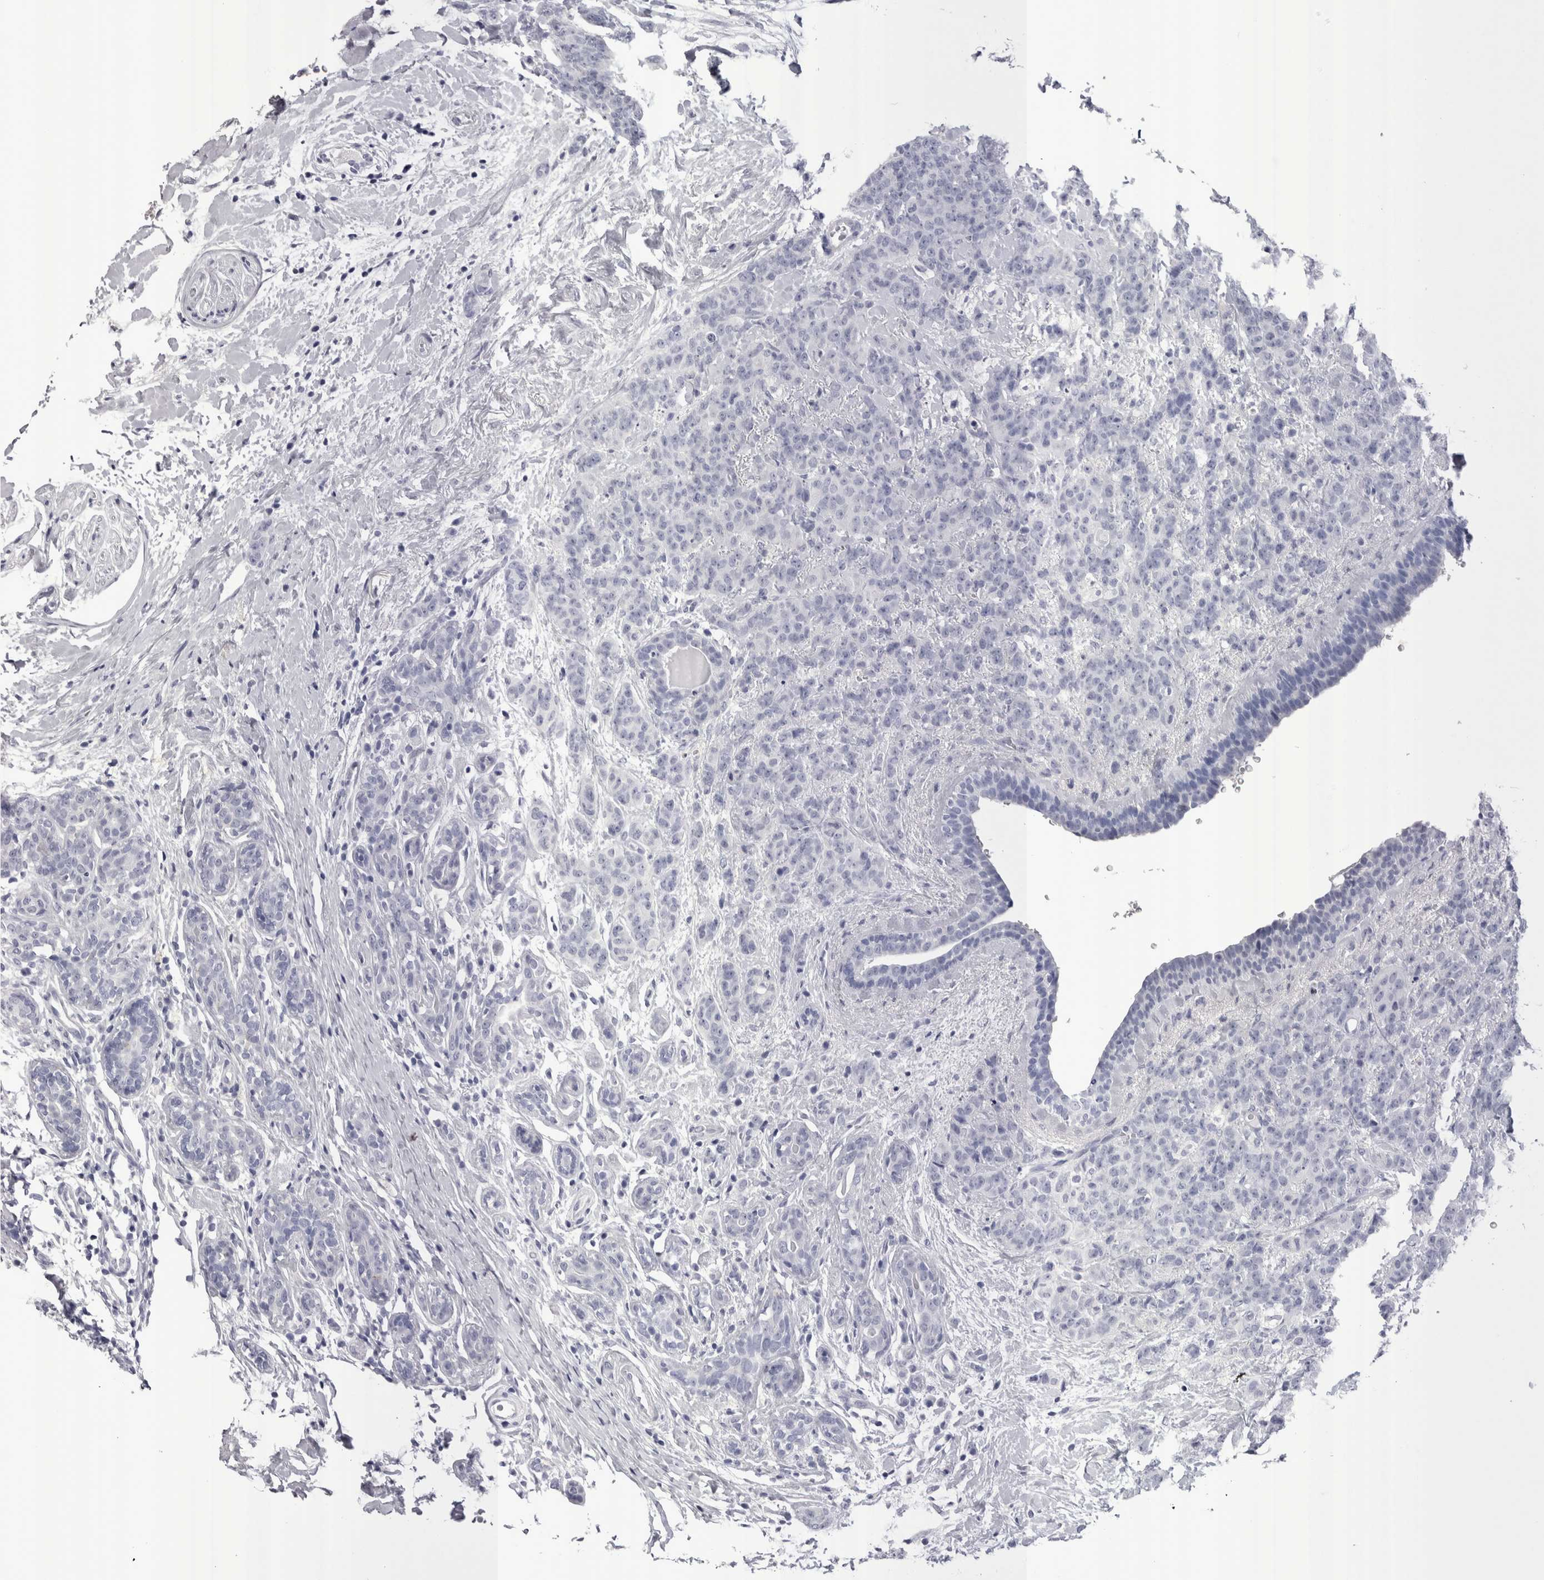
{"staining": {"intensity": "negative", "quantity": "none", "location": "none"}, "tissue": "breast cancer", "cell_type": "Tumor cells", "image_type": "cancer", "snomed": [{"axis": "morphology", "description": "Normal tissue, NOS"}, {"axis": "morphology", "description": "Duct carcinoma"}, {"axis": "topography", "description": "Breast"}], "caption": "Tumor cells are negative for brown protein staining in breast infiltrating ductal carcinoma.", "gene": "PWP2", "patient": {"sex": "female", "age": 40}}